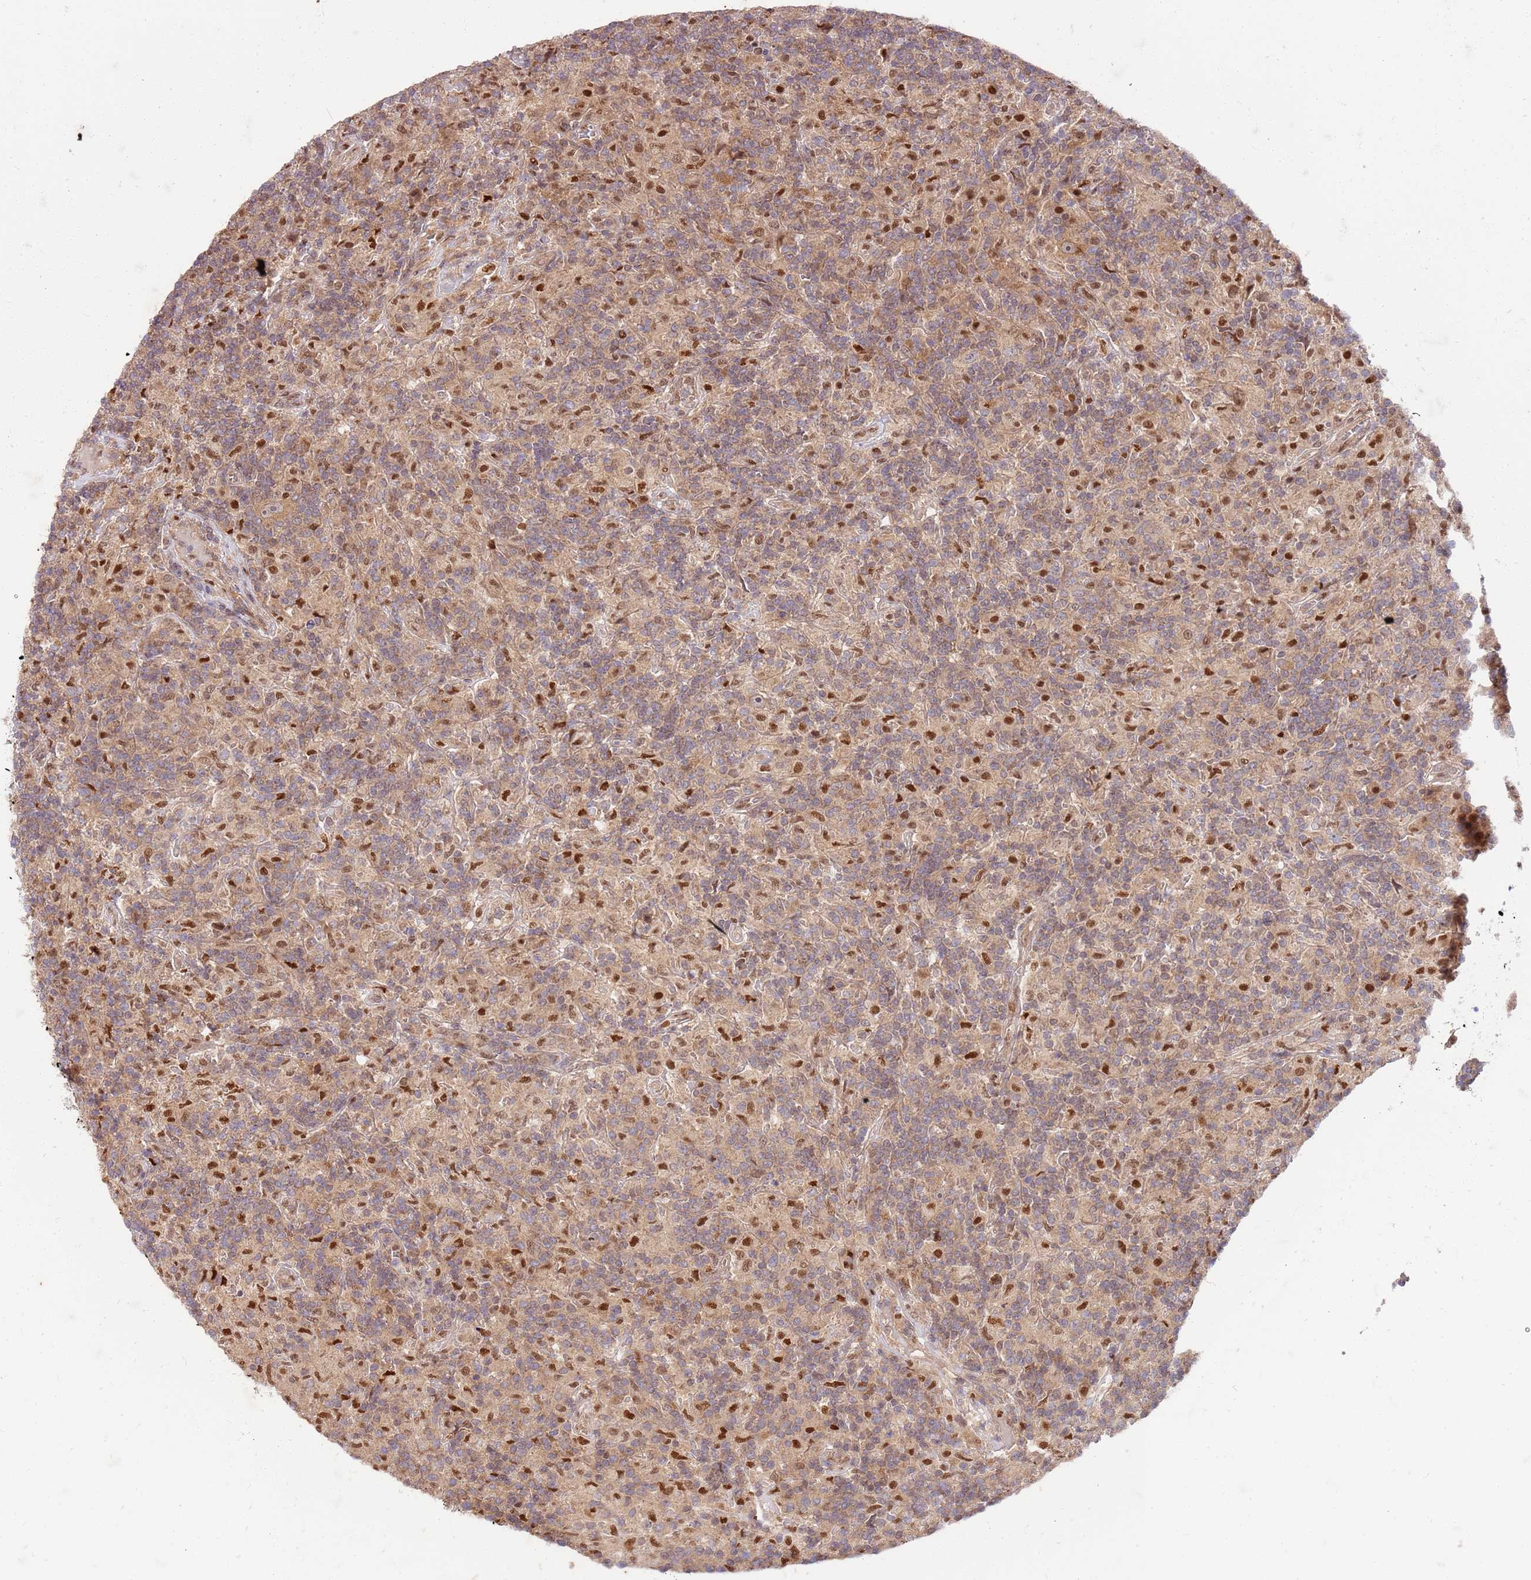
{"staining": {"intensity": "weak", "quantity": "25%-75%", "location": "cytoplasmic/membranous"}, "tissue": "lymphoma", "cell_type": "Tumor cells", "image_type": "cancer", "snomed": [{"axis": "morphology", "description": "Hodgkin's disease, NOS"}, {"axis": "topography", "description": "Lymph node"}], "caption": "Lymphoma tissue exhibits weak cytoplasmic/membranous expression in about 25%-75% of tumor cells, visualized by immunohistochemistry.", "gene": "OSBP", "patient": {"sex": "male", "age": 70}}